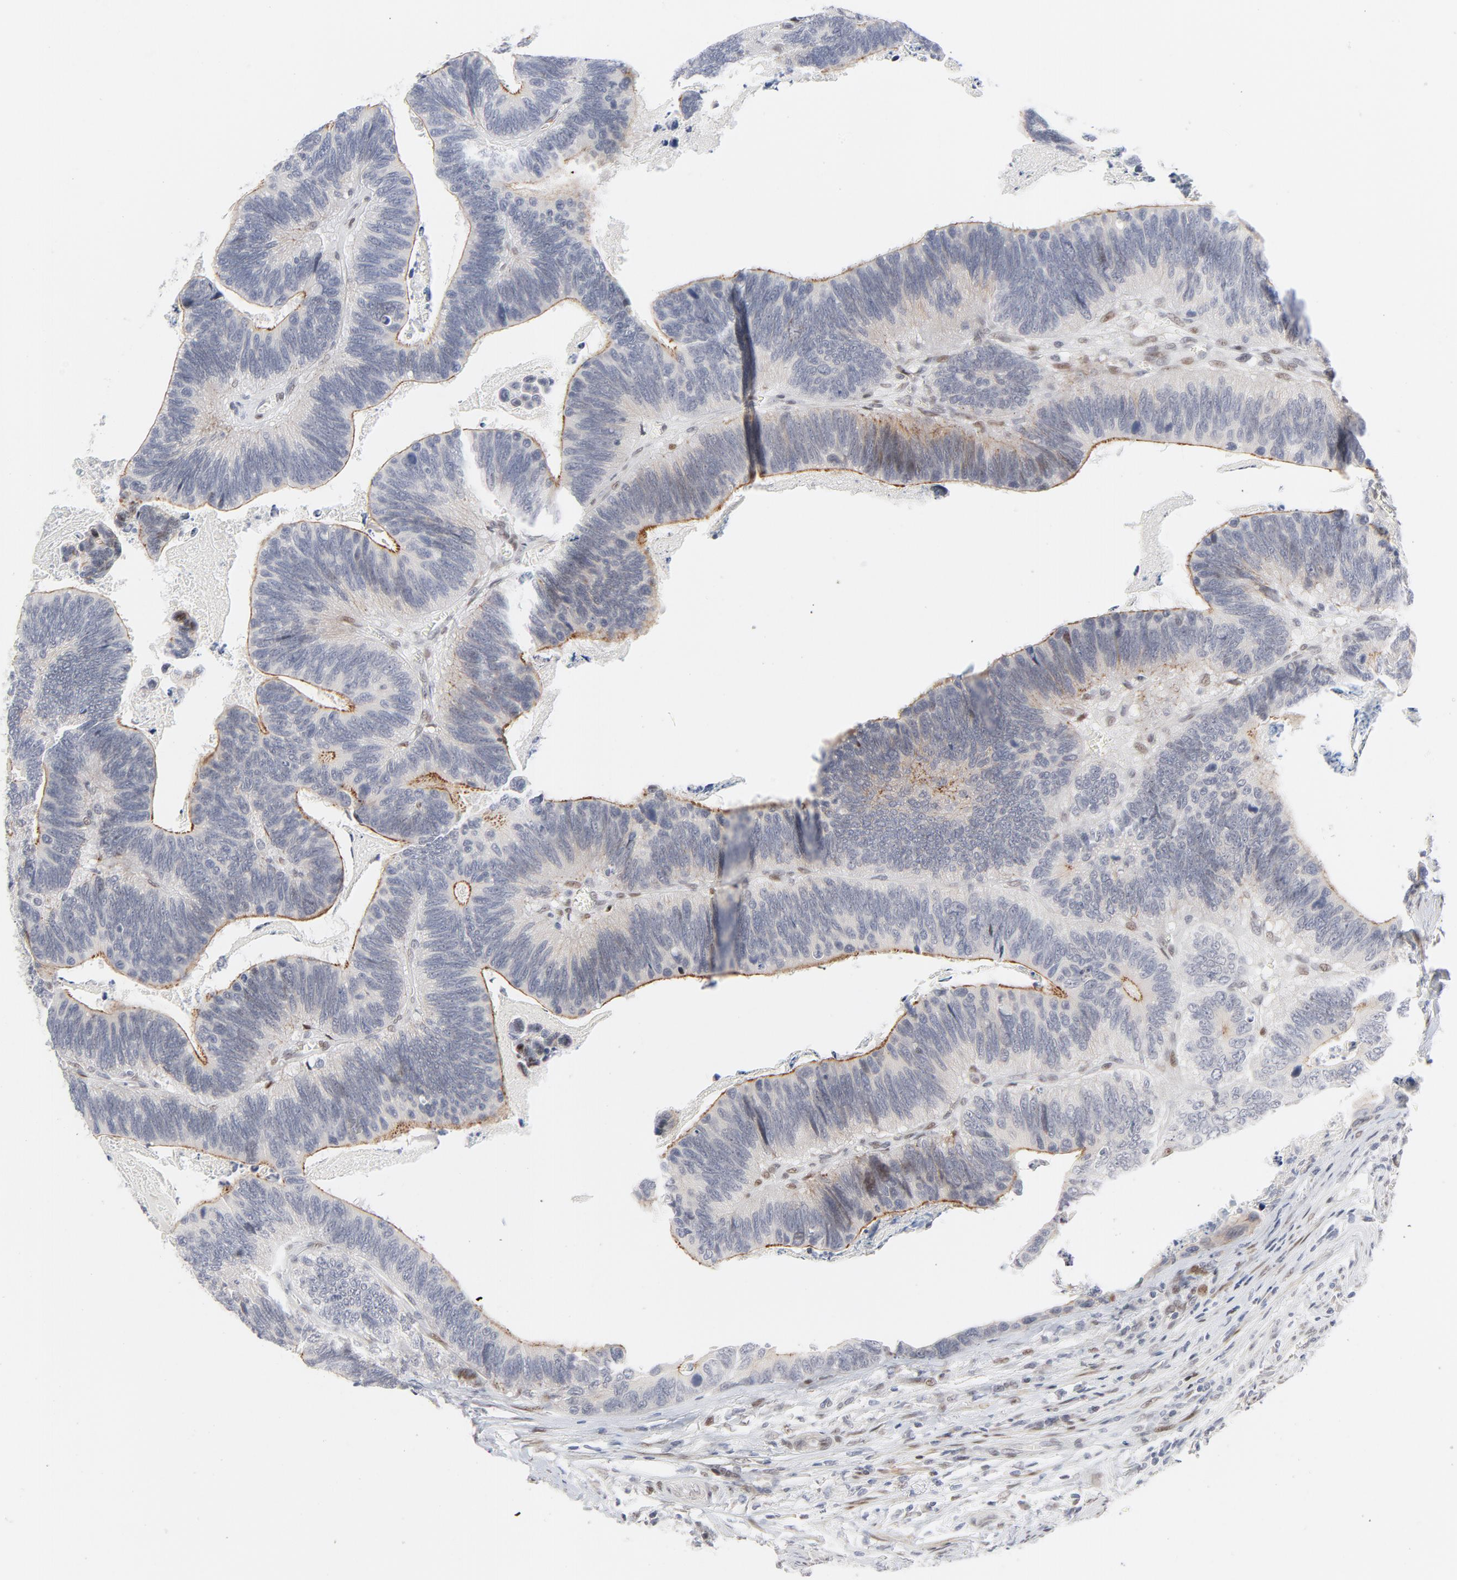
{"staining": {"intensity": "weak", "quantity": "<25%", "location": "cytoplasmic/membranous"}, "tissue": "colorectal cancer", "cell_type": "Tumor cells", "image_type": "cancer", "snomed": [{"axis": "morphology", "description": "Adenocarcinoma, NOS"}, {"axis": "topography", "description": "Colon"}], "caption": "Immunohistochemistry (IHC) photomicrograph of neoplastic tissue: human colorectal cancer stained with DAB shows no significant protein staining in tumor cells.", "gene": "NFIC", "patient": {"sex": "male", "age": 72}}